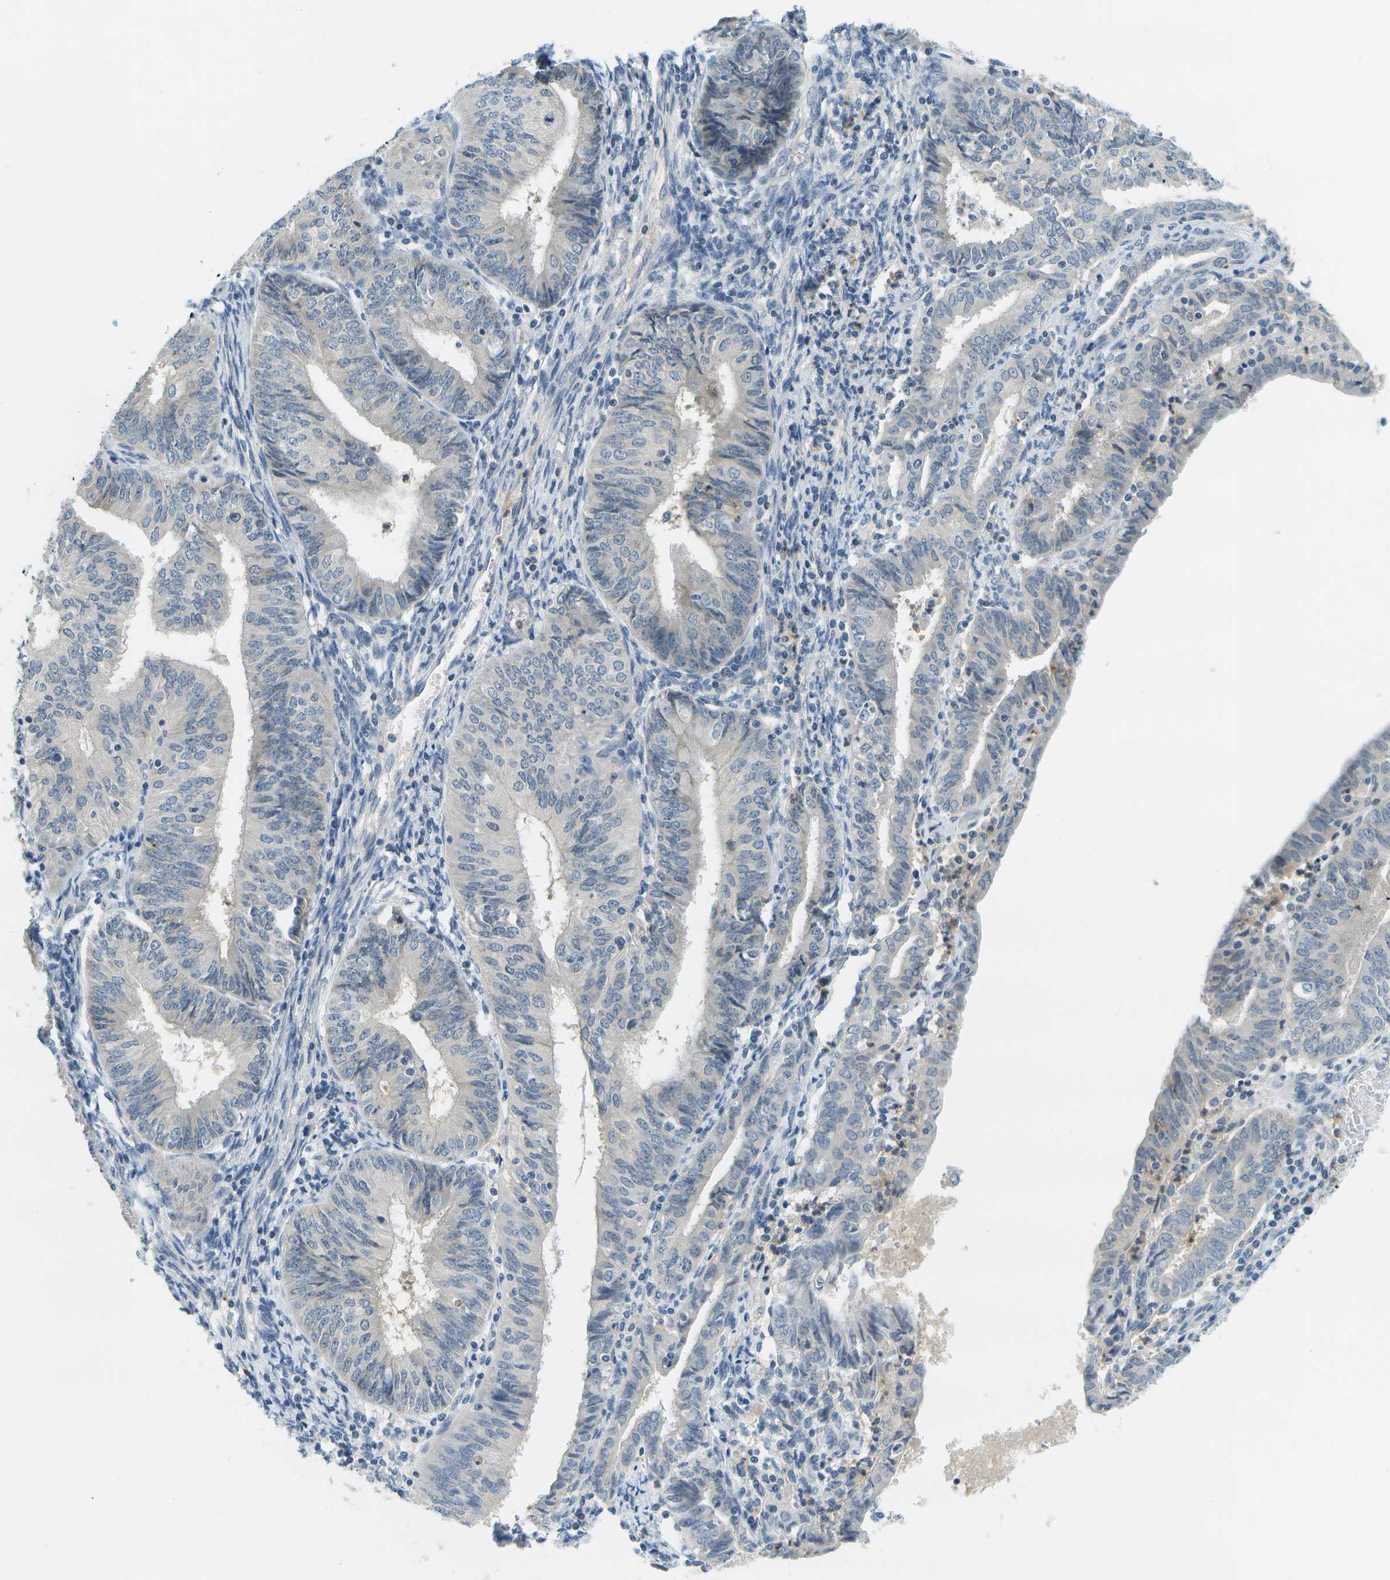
{"staining": {"intensity": "negative", "quantity": "none", "location": "none"}, "tissue": "endometrial cancer", "cell_type": "Tumor cells", "image_type": "cancer", "snomed": [{"axis": "morphology", "description": "Adenocarcinoma, NOS"}, {"axis": "topography", "description": "Endometrium"}], "caption": "Immunohistochemistry (IHC) of human endometrial cancer (adenocarcinoma) demonstrates no staining in tumor cells.", "gene": "RASGRP2", "patient": {"sex": "female", "age": 58}}